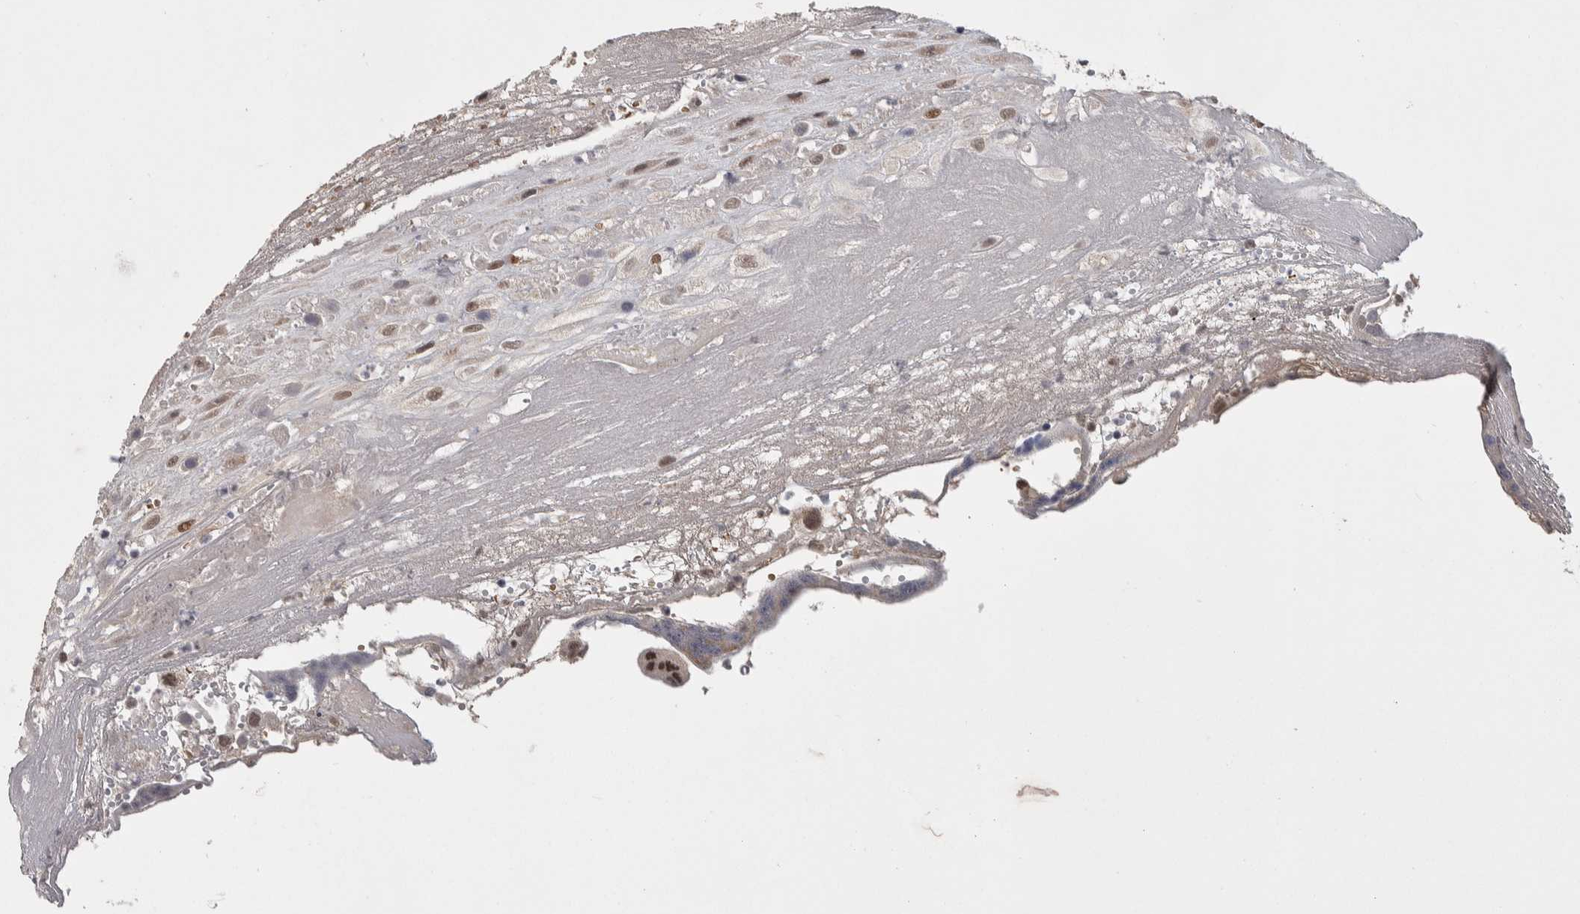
{"staining": {"intensity": "weak", "quantity": "<25%", "location": "nuclear"}, "tissue": "placenta", "cell_type": "Decidual cells", "image_type": "normal", "snomed": [{"axis": "morphology", "description": "Normal tissue, NOS"}, {"axis": "topography", "description": "Placenta"}], "caption": "Placenta stained for a protein using immunohistochemistry (IHC) displays no positivity decidual cells.", "gene": "ZNF592", "patient": {"sex": "female", "age": 18}}